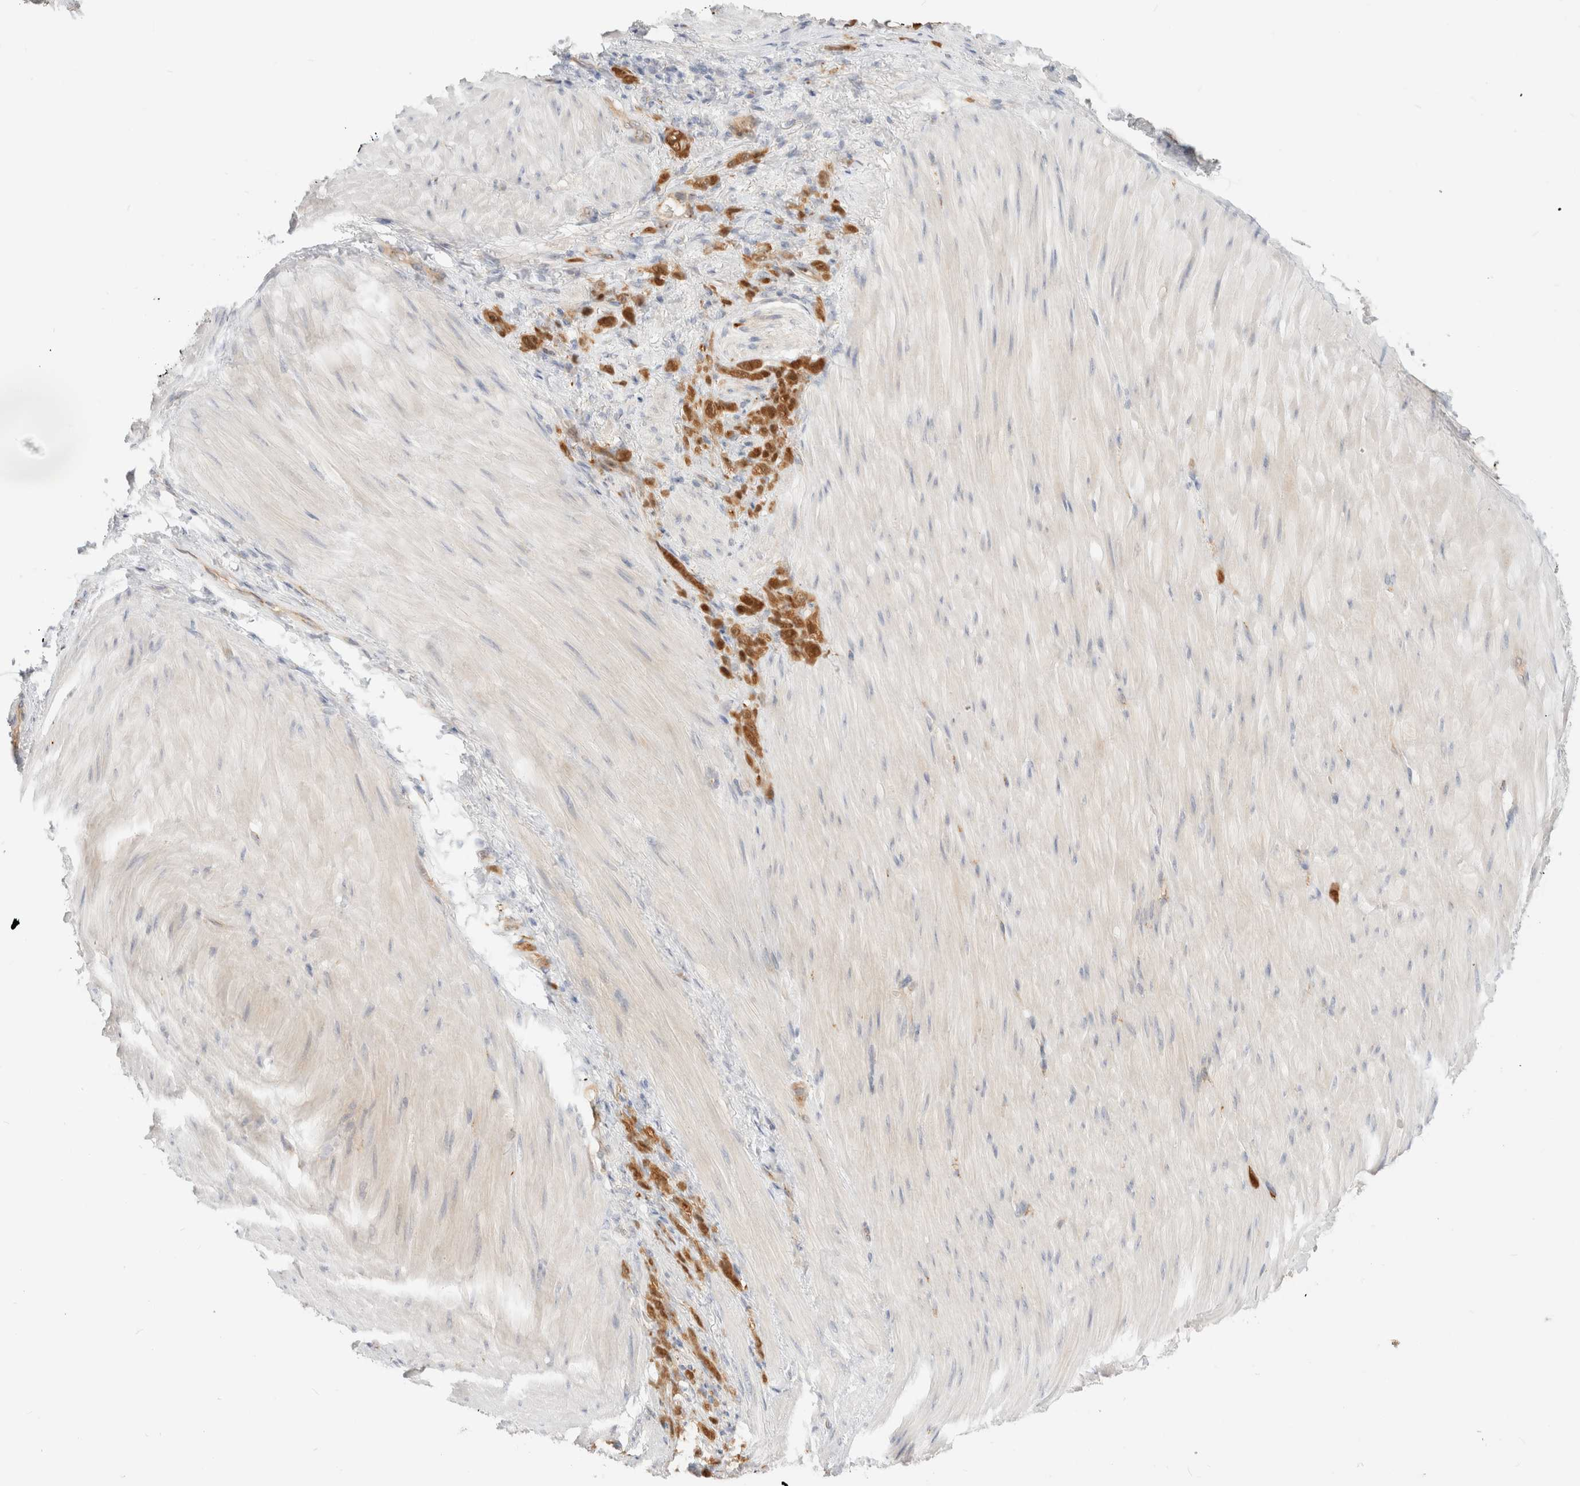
{"staining": {"intensity": "moderate", "quantity": ">75%", "location": "cytoplasmic/membranous"}, "tissue": "stomach cancer", "cell_type": "Tumor cells", "image_type": "cancer", "snomed": [{"axis": "morphology", "description": "Normal tissue, NOS"}, {"axis": "morphology", "description": "Adenocarcinoma, NOS"}, {"axis": "topography", "description": "Stomach"}], "caption": "An image showing moderate cytoplasmic/membranous staining in about >75% of tumor cells in stomach cancer, as visualized by brown immunohistochemical staining.", "gene": "EFCAB13", "patient": {"sex": "male", "age": 82}}